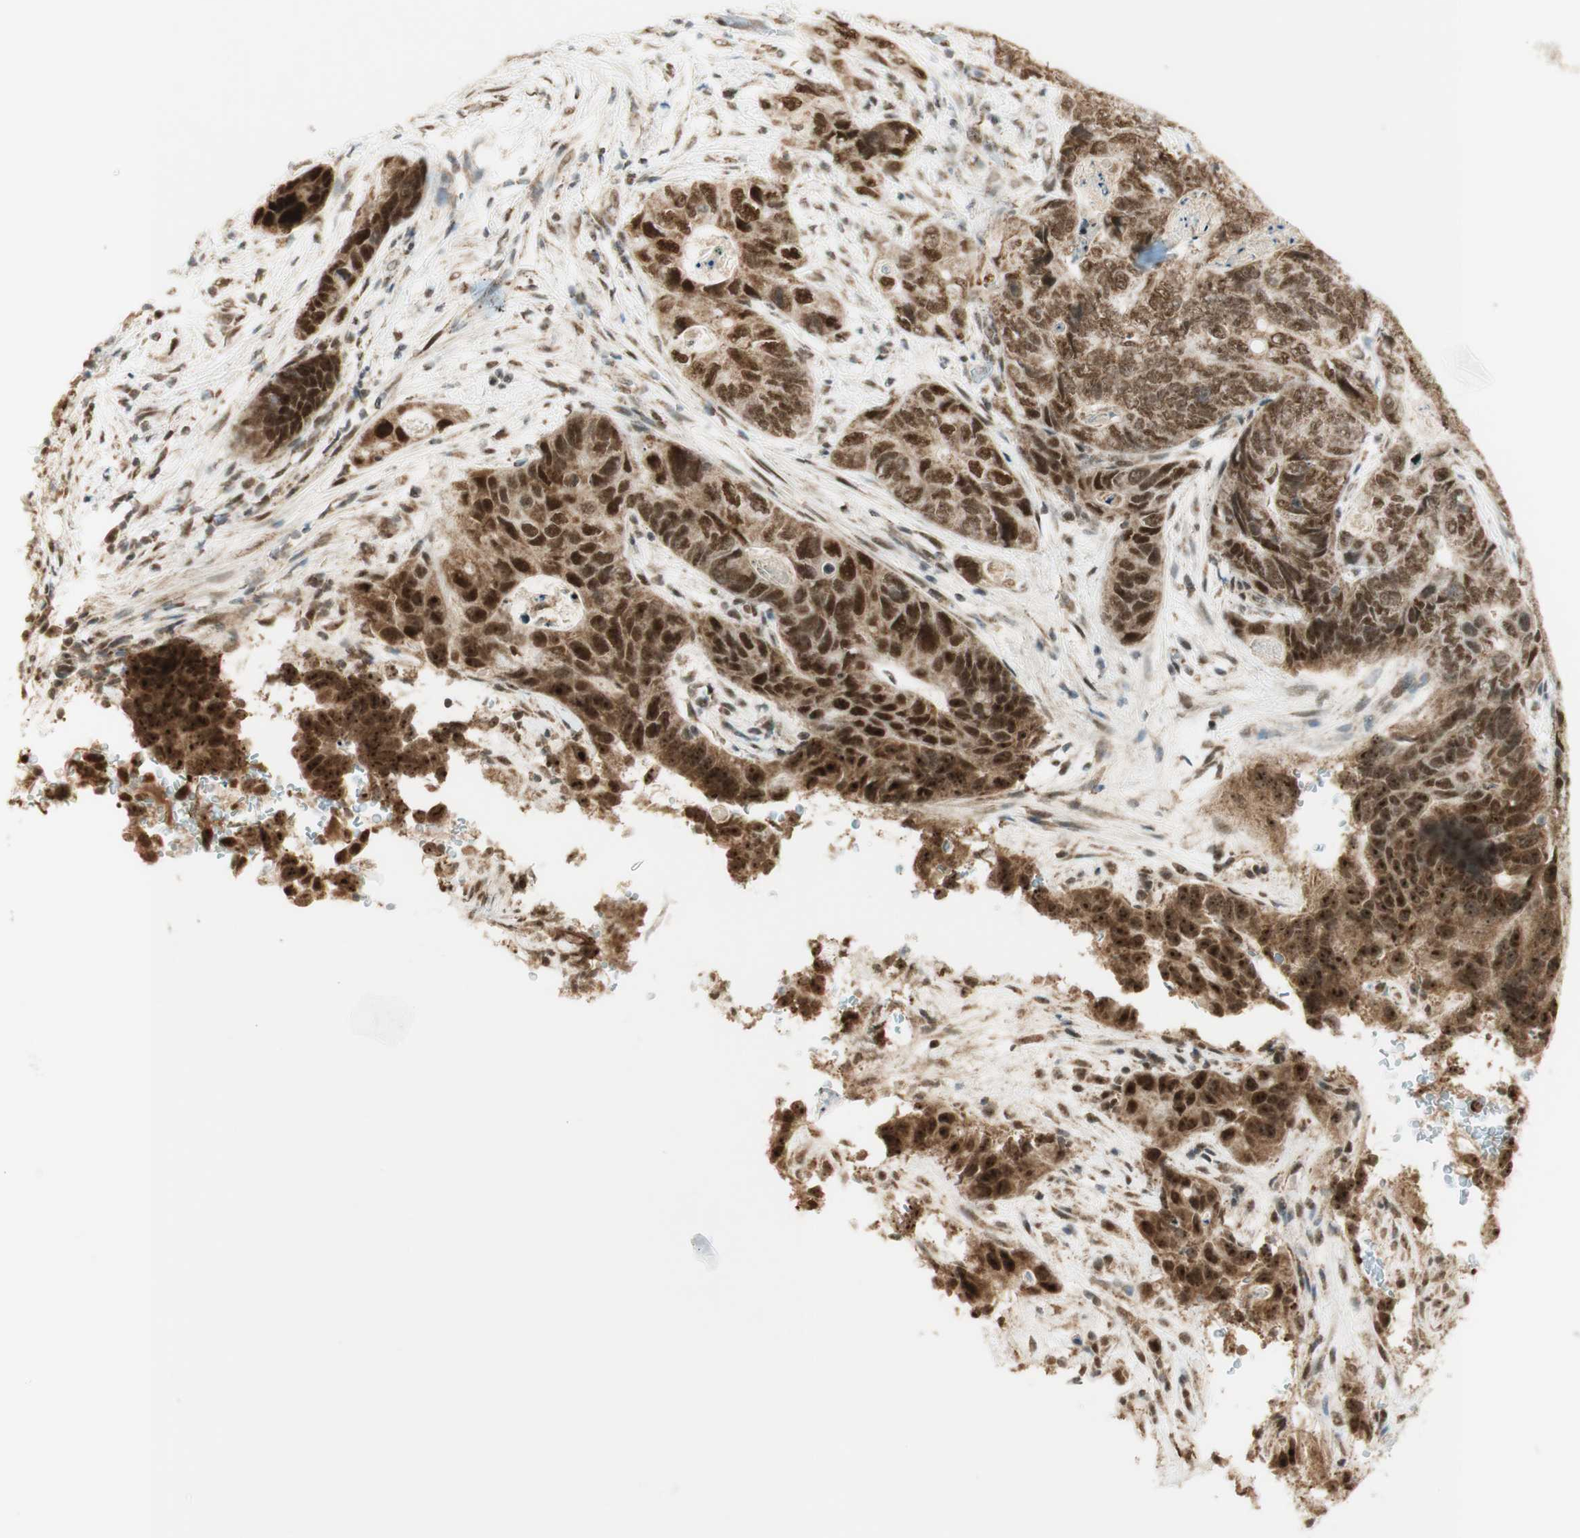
{"staining": {"intensity": "strong", "quantity": ">75%", "location": "cytoplasmic/membranous,nuclear"}, "tissue": "stomach cancer", "cell_type": "Tumor cells", "image_type": "cancer", "snomed": [{"axis": "morphology", "description": "Adenocarcinoma, NOS"}, {"axis": "topography", "description": "Stomach"}], "caption": "The micrograph demonstrates staining of stomach cancer (adenocarcinoma), revealing strong cytoplasmic/membranous and nuclear protein expression (brown color) within tumor cells. The staining was performed using DAB (3,3'-diaminobenzidine), with brown indicating positive protein expression. Nuclei are stained blue with hematoxylin.", "gene": "ZNF782", "patient": {"sex": "female", "age": 89}}